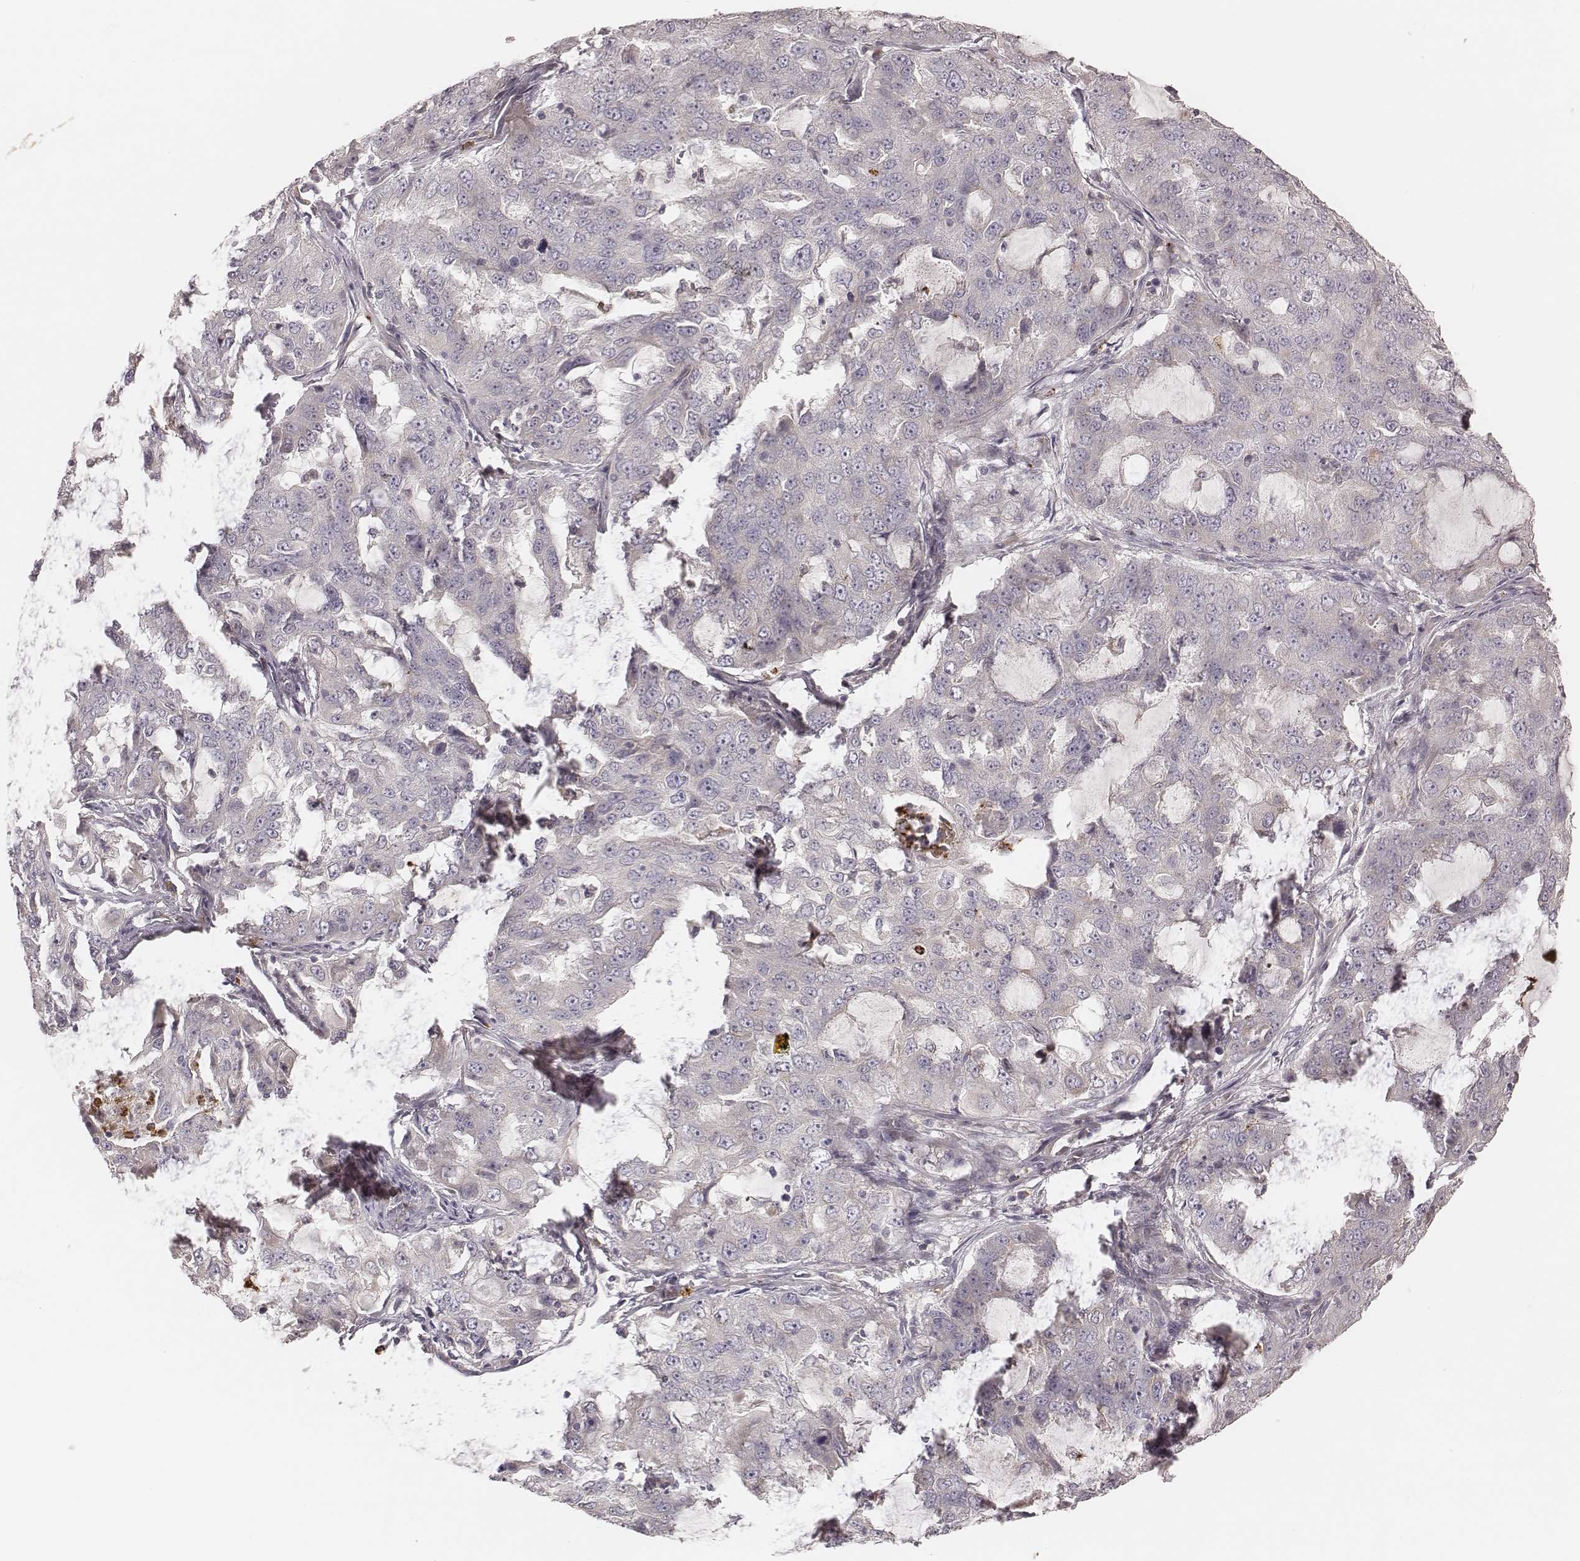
{"staining": {"intensity": "negative", "quantity": "none", "location": "none"}, "tissue": "lung cancer", "cell_type": "Tumor cells", "image_type": "cancer", "snomed": [{"axis": "morphology", "description": "Adenocarcinoma, NOS"}, {"axis": "topography", "description": "Lung"}], "caption": "A micrograph of human lung adenocarcinoma is negative for staining in tumor cells.", "gene": "ABCA7", "patient": {"sex": "female", "age": 61}}